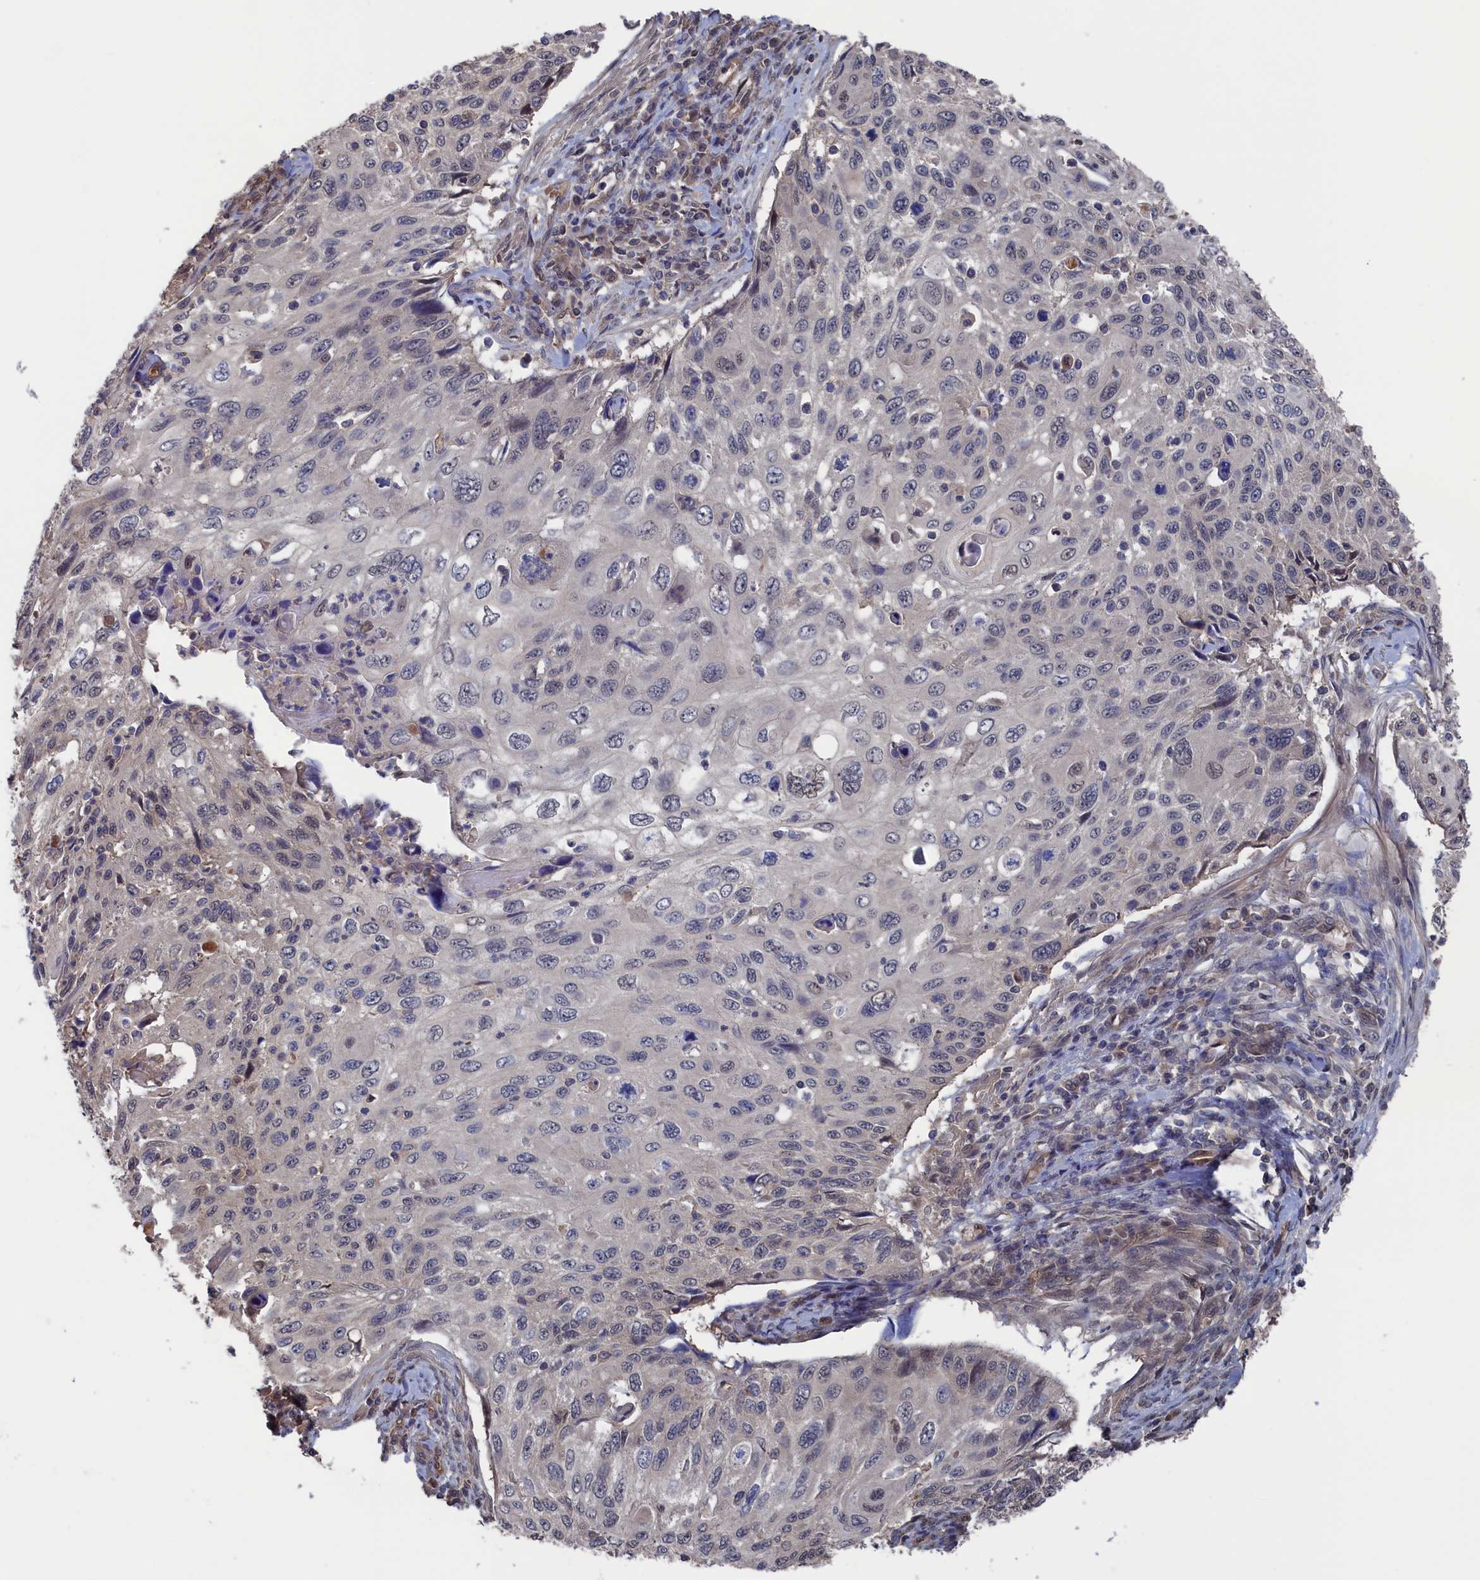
{"staining": {"intensity": "negative", "quantity": "none", "location": "none"}, "tissue": "cervical cancer", "cell_type": "Tumor cells", "image_type": "cancer", "snomed": [{"axis": "morphology", "description": "Squamous cell carcinoma, NOS"}, {"axis": "topography", "description": "Cervix"}], "caption": "This photomicrograph is of squamous cell carcinoma (cervical) stained with immunohistochemistry (IHC) to label a protein in brown with the nuclei are counter-stained blue. There is no staining in tumor cells.", "gene": "NUTF2", "patient": {"sex": "female", "age": 70}}